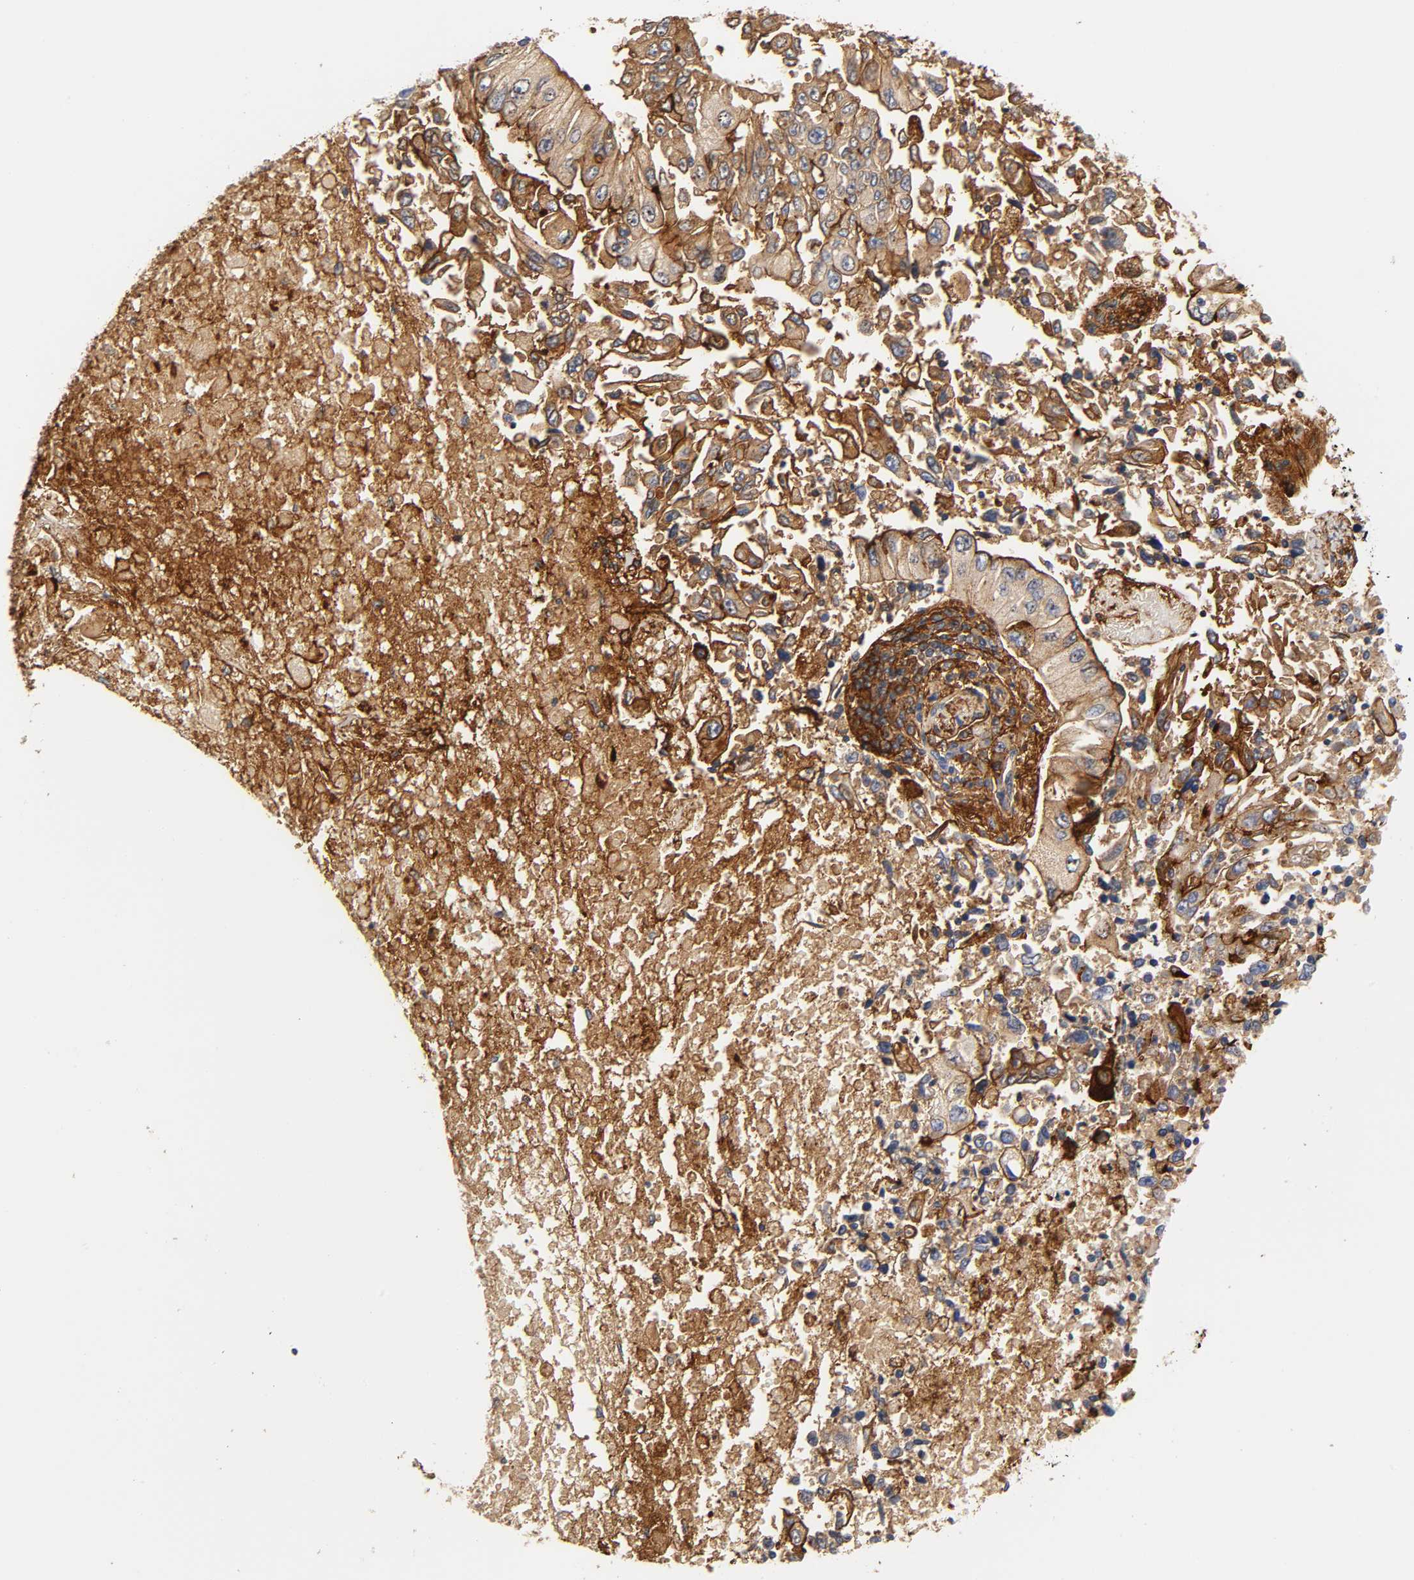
{"staining": {"intensity": "strong", "quantity": ">75%", "location": "cytoplasmic/membranous"}, "tissue": "lung cancer", "cell_type": "Tumor cells", "image_type": "cancer", "snomed": [{"axis": "morphology", "description": "Adenocarcinoma, NOS"}, {"axis": "topography", "description": "Lung"}], "caption": "DAB (3,3'-diaminobenzidine) immunohistochemical staining of human adenocarcinoma (lung) demonstrates strong cytoplasmic/membranous protein positivity in about >75% of tumor cells. The staining was performed using DAB (3,3'-diaminobenzidine) to visualize the protein expression in brown, while the nuclei were stained in blue with hematoxylin (Magnification: 20x).", "gene": "ICAM1", "patient": {"sex": "male", "age": 84}}